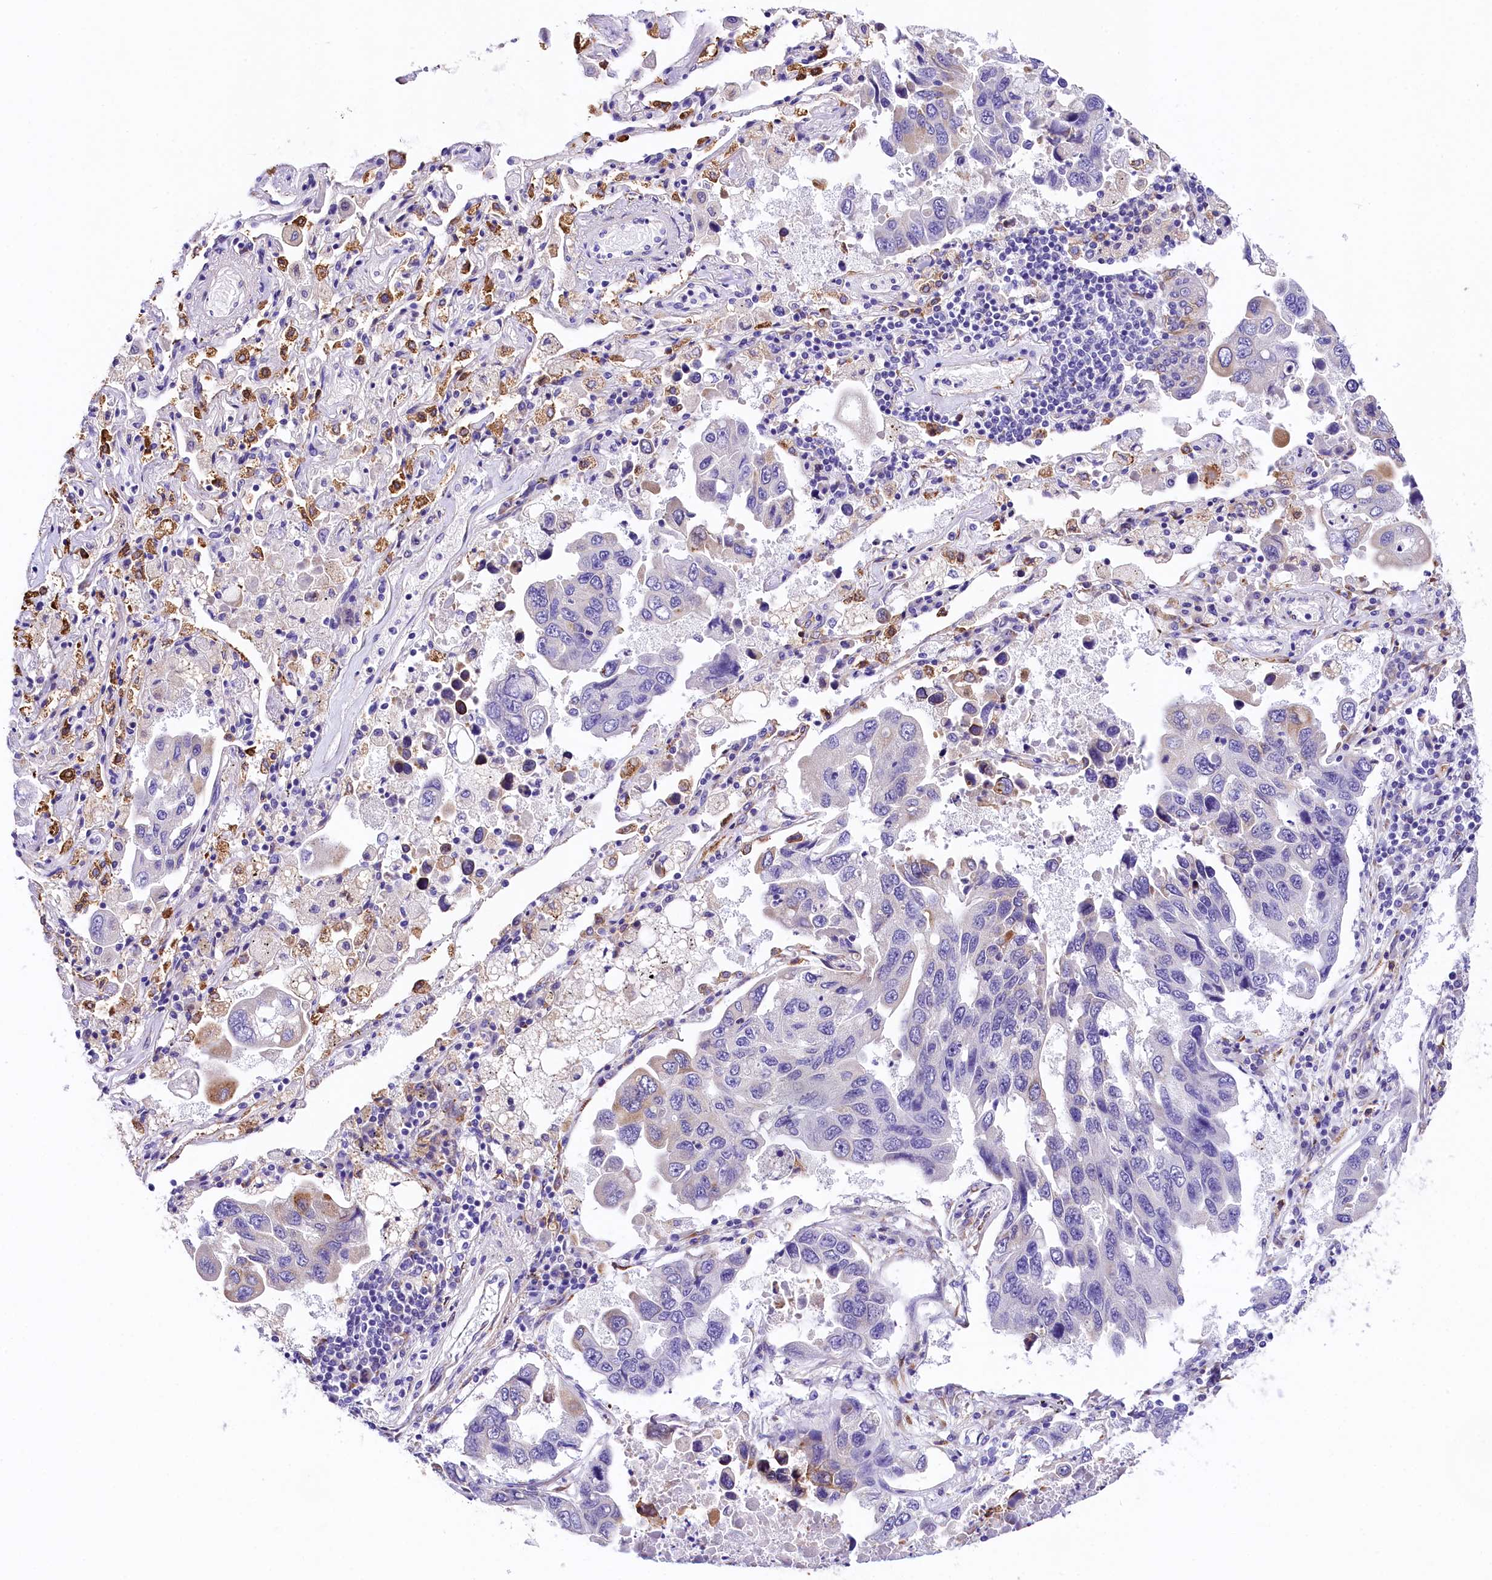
{"staining": {"intensity": "moderate", "quantity": "<25%", "location": "cytoplasmic/membranous"}, "tissue": "lung cancer", "cell_type": "Tumor cells", "image_type": "cancer", "snomed": [{"axis": "morphology", "description": "Adenocarcinoma, NOS"}, {"axis": "topography", "description": "Lung"}], "caption": "The immunohistochemical stain shows moderate cytoplasmic/membranous positivity in tumor cells of lung adenocarcinoma tissue.", "gene": "ITGA1", "patient": {"sex": "male", "age": 64}}